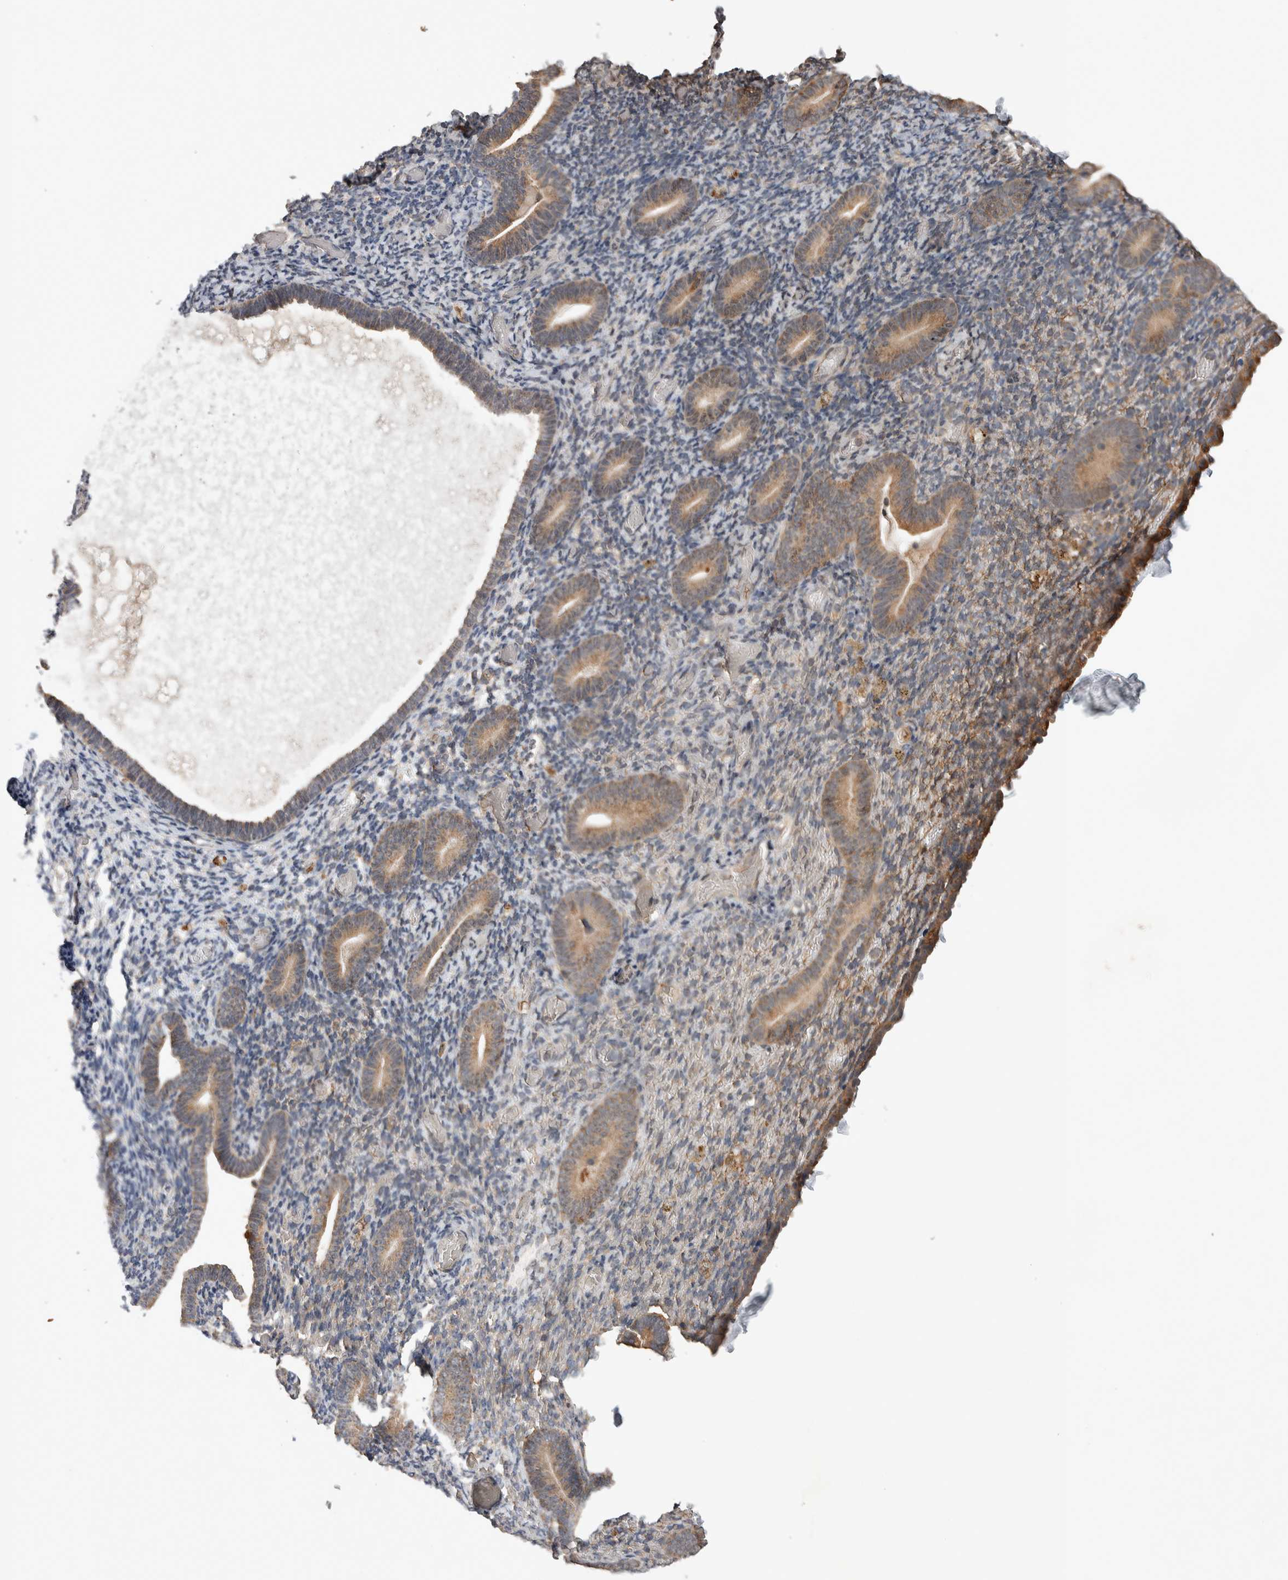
{"staining": {"intensity": "moderate", "quantity": "25%-75%", "location": "cytoplasmic/membranous"}, "tissue": "endometrium", "cell_type": "Cells in endometrial stroma", "image_type": "normal", "snomed": [{"axis": "morphology", "description": "Normal tissue, NOS"}, {"axis": "topography", "description": "Endometrium"}], "caption": "Moderate cytoplasmic/membranous staining for a protein is seen in approximately 25%-75% of cells in endometrial stroma of benign endometrium using immunohistochemistry.", "gene": "DVL2", "patient": {"sex": "female", "age": 51}}